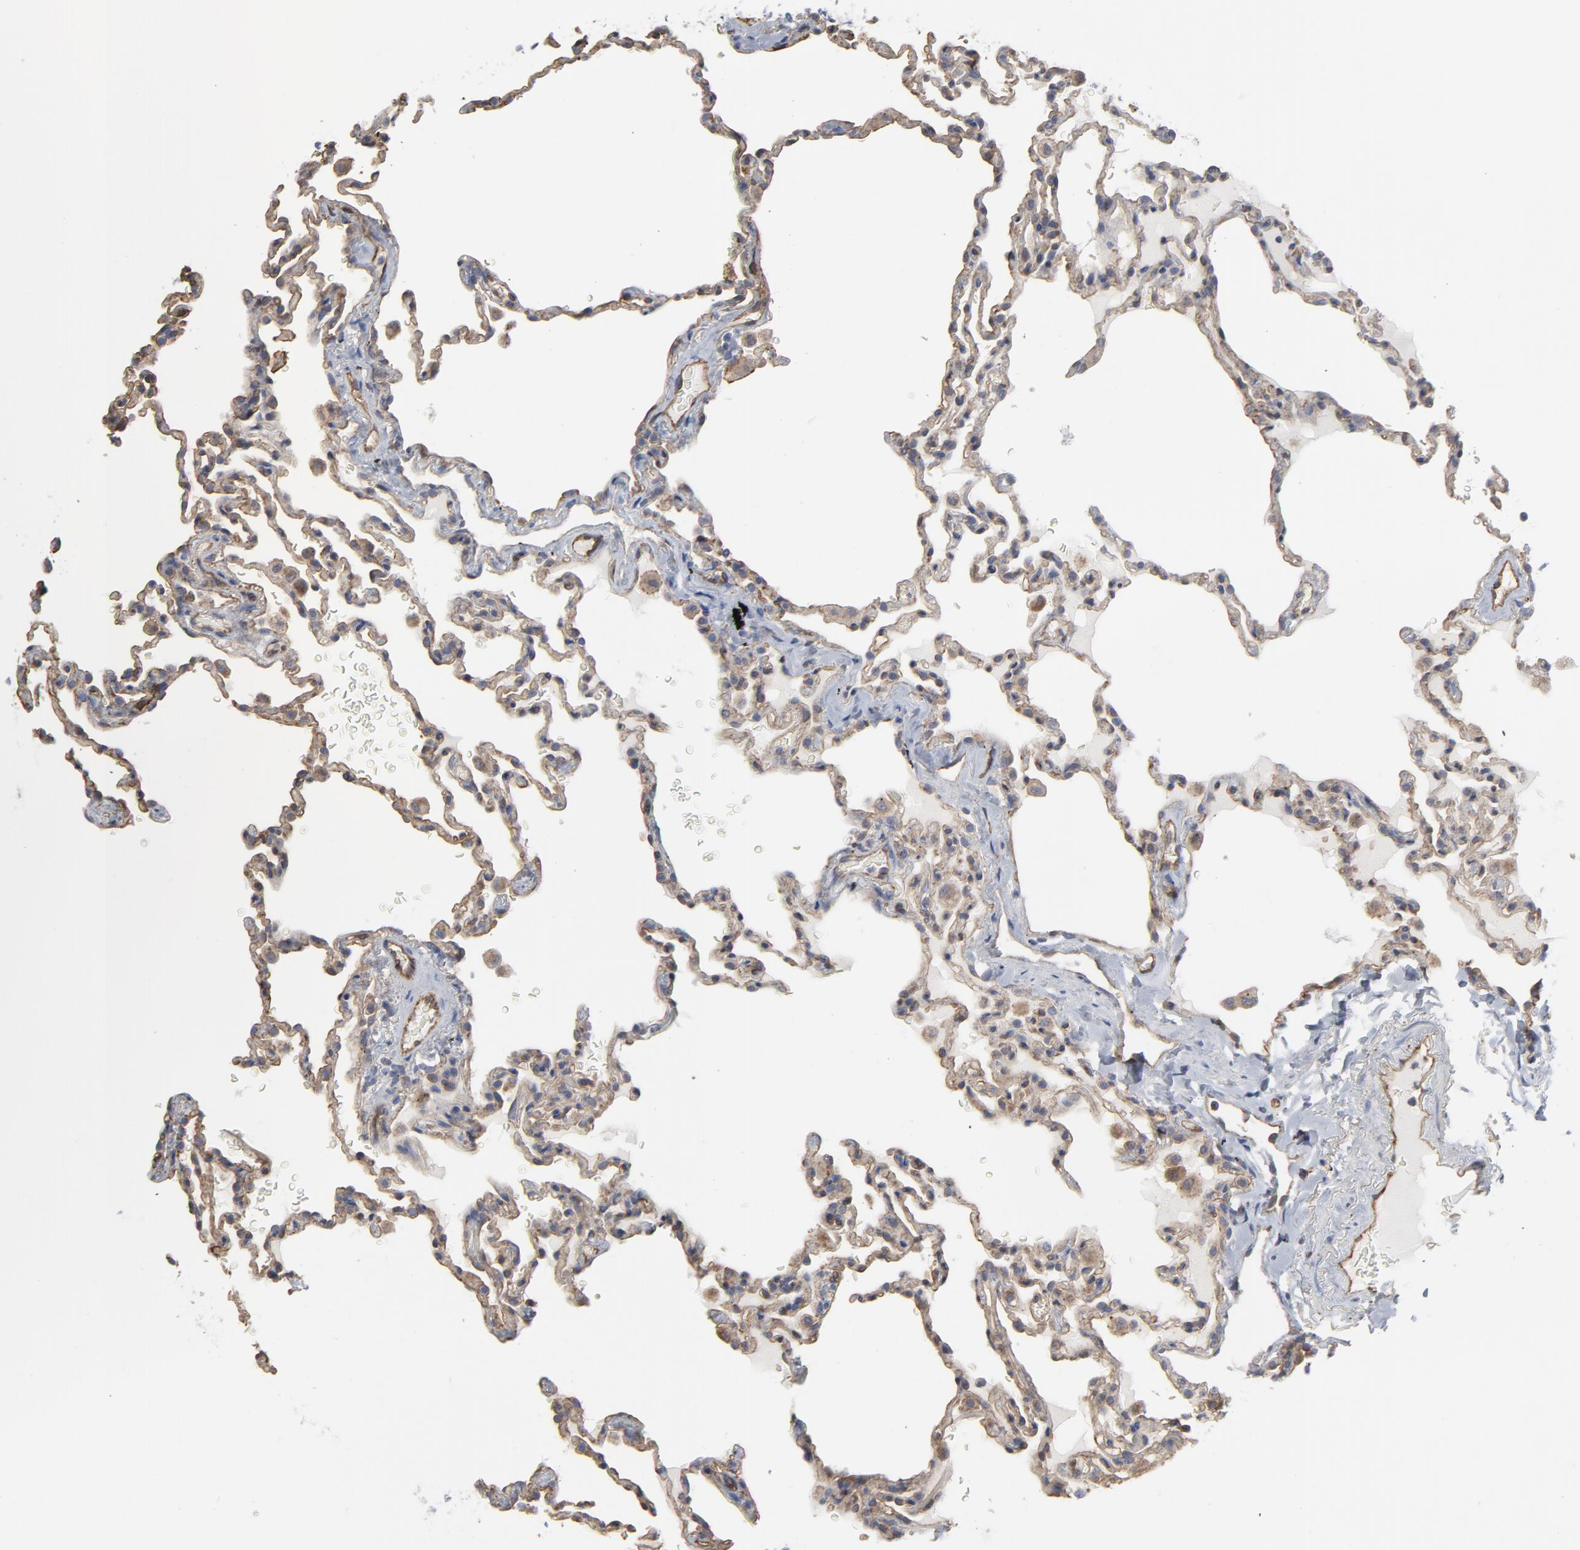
{"staining": {"intensity": "moderate", "quantity": ">75%", "location": "cytoplasmic/membranous"}, "tissue": "lung", "cell_type": "Alveolar cells", "image_type": "normal", "snomed": [{"axis": "morphology", "description": "Normal tissue, NOS"}, {"axis": "topography", "description": "Lung"}], "caption": "The immunohistochemical stain shows moderate cytoplasmic/membranous expression in alveolar cells of normal lung.", "gene": "OXA1L", "patient": {"sex": "male", "age": 59}}